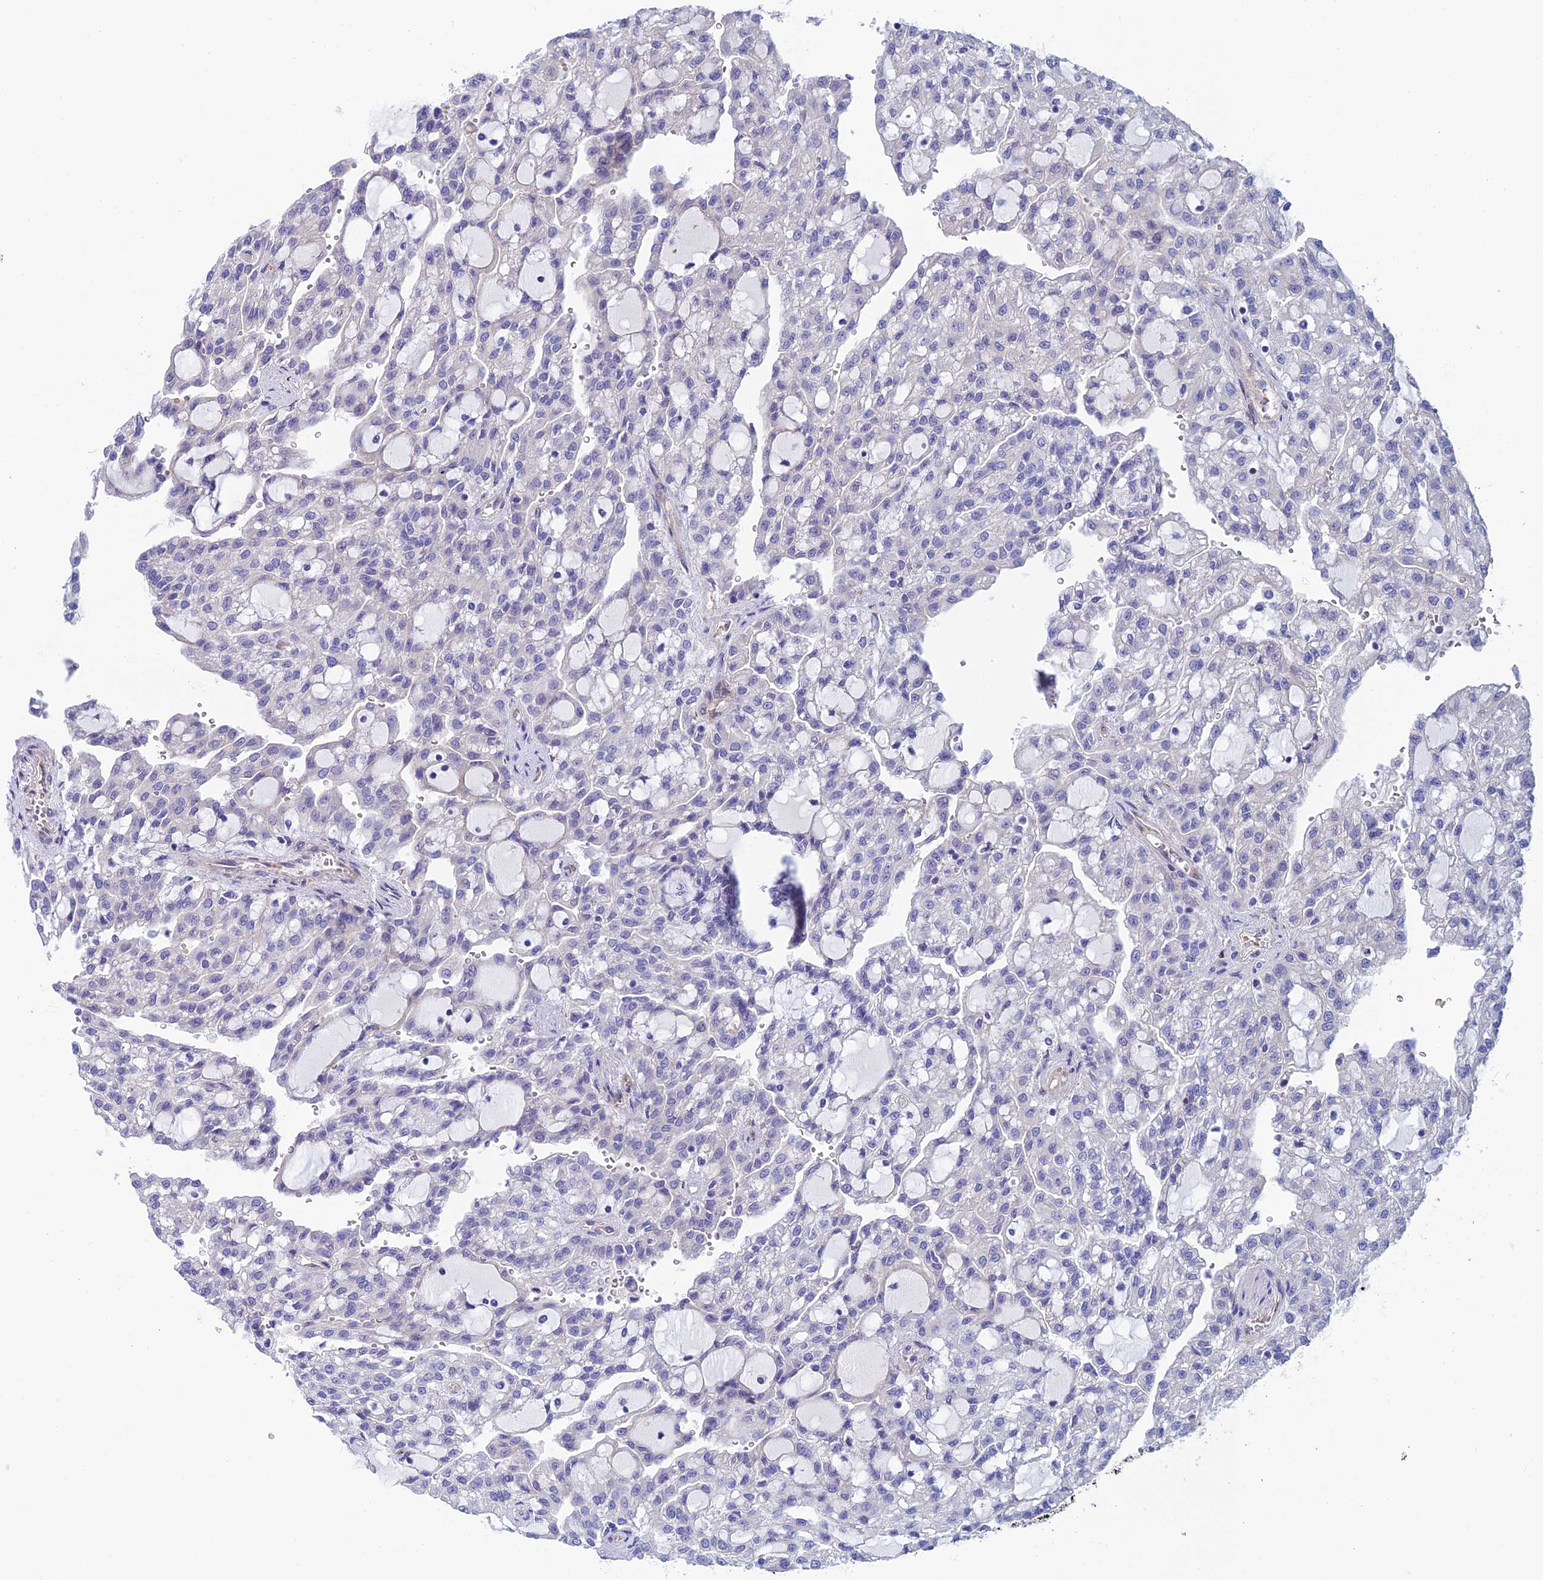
{"staining": {"intensity": "negative", "quantity": "none", "location": "none"}, "tissue": "renal cancer", "cell_type": "Tumor cells", "image_type": "cancer", "snomed": [{"axis": "morphology", "description": "Adenocarcinoma, NOS"}, {"axis": "topography", "description": "Kidney"}], "caption": "Immunohistochemistry of renal cancer (adenocarcinoma) demonstrates no staining in tumor cells.", "gene": "MACIR", "patient": {"sex": "male", "age": 63}}